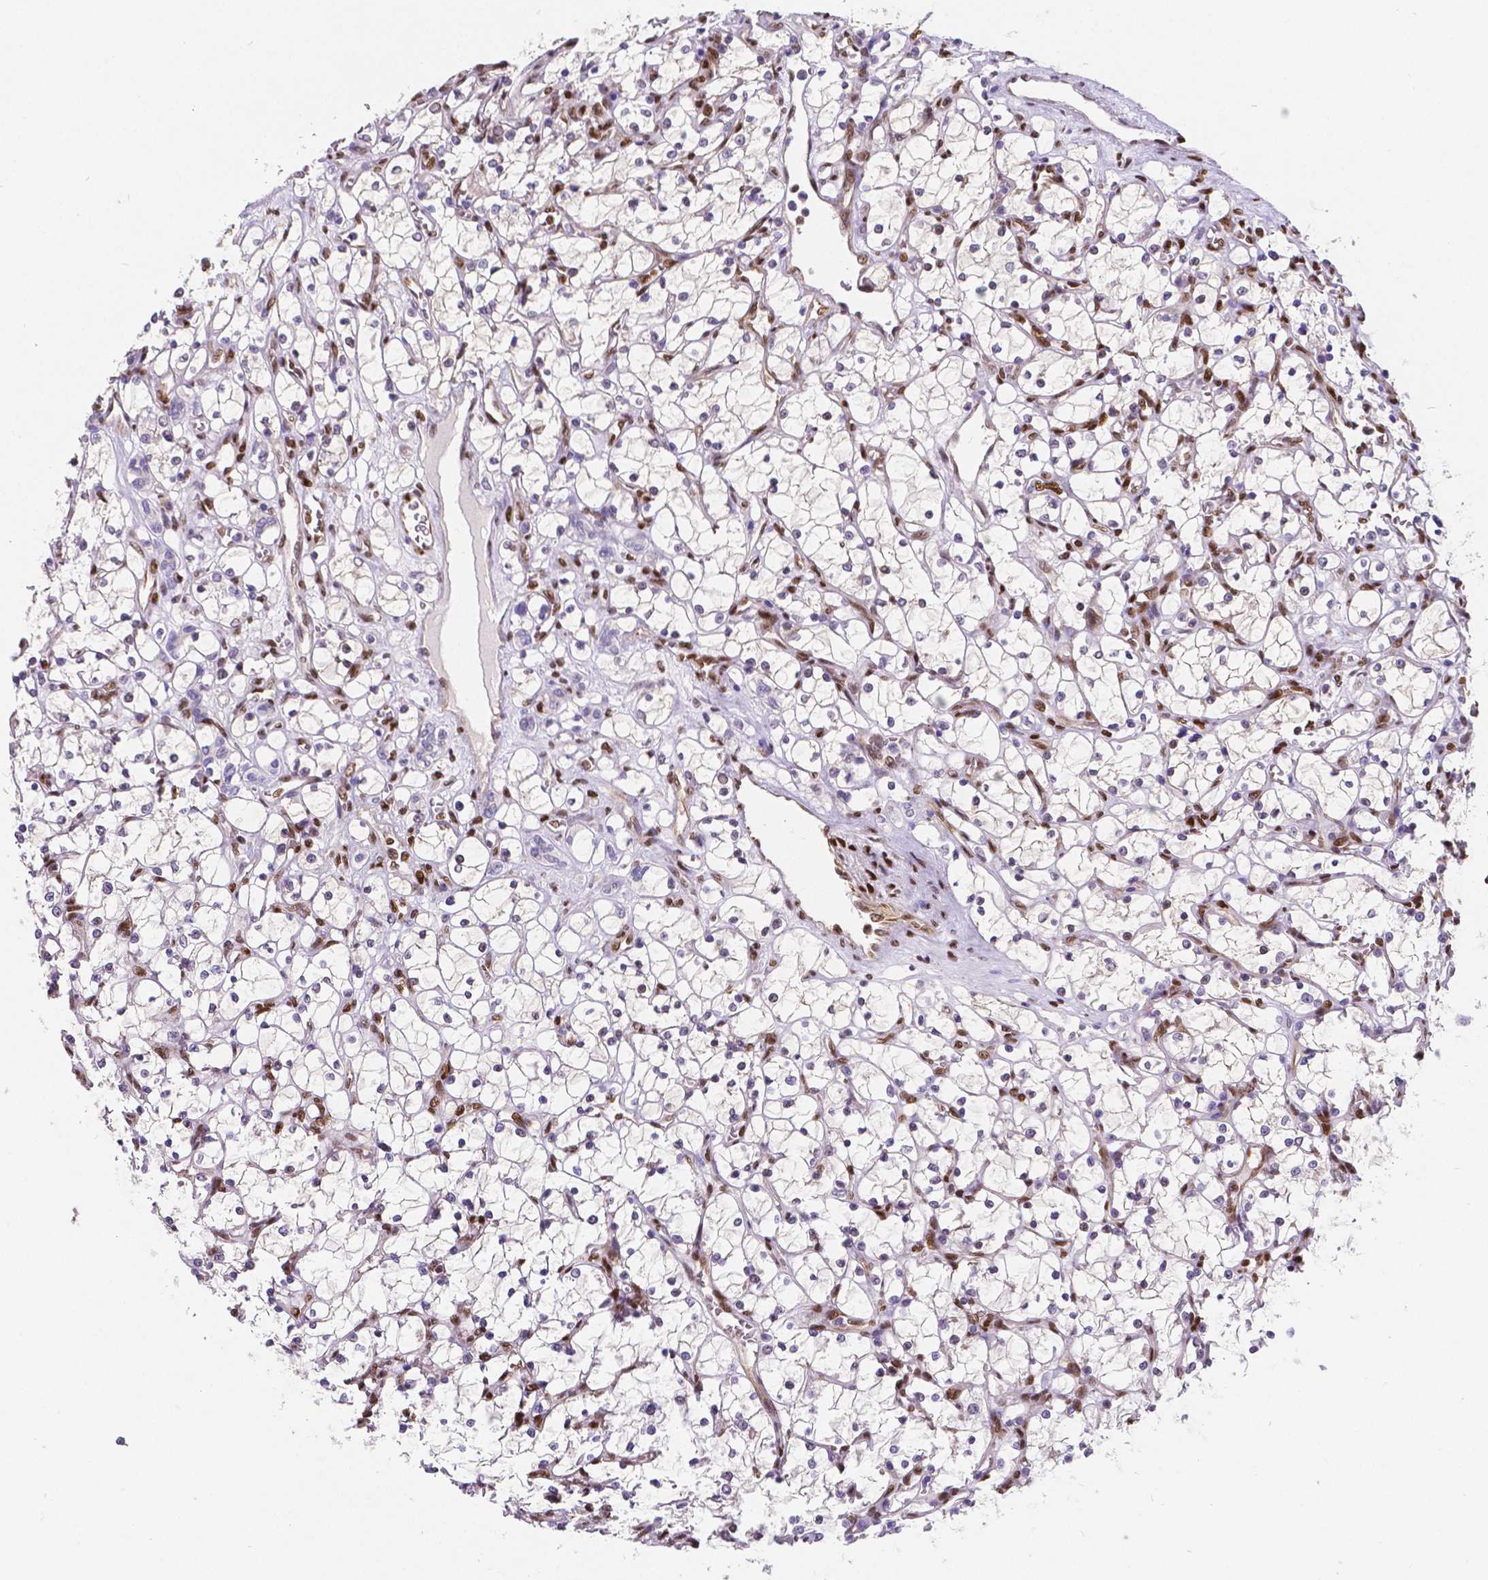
{"staining": {"intensity": "negative", "quantity": "none", "location": "none"}, "tissue": "renal cancer", "cell_type": "Tumor cells", "image_type": "cancer", "snomed": [{"axis": "morphology", "description": "Adenocarcinoma, NOS"}, {"axis": "topography", "description": "Kidney"}], "caption": "This is a histopathology image of immunohistochemistry staining of renal cancer, which shows no expression in tumor cells.", "gene": "MEF2C", "patient": {"sex": "female", "age": 69}}